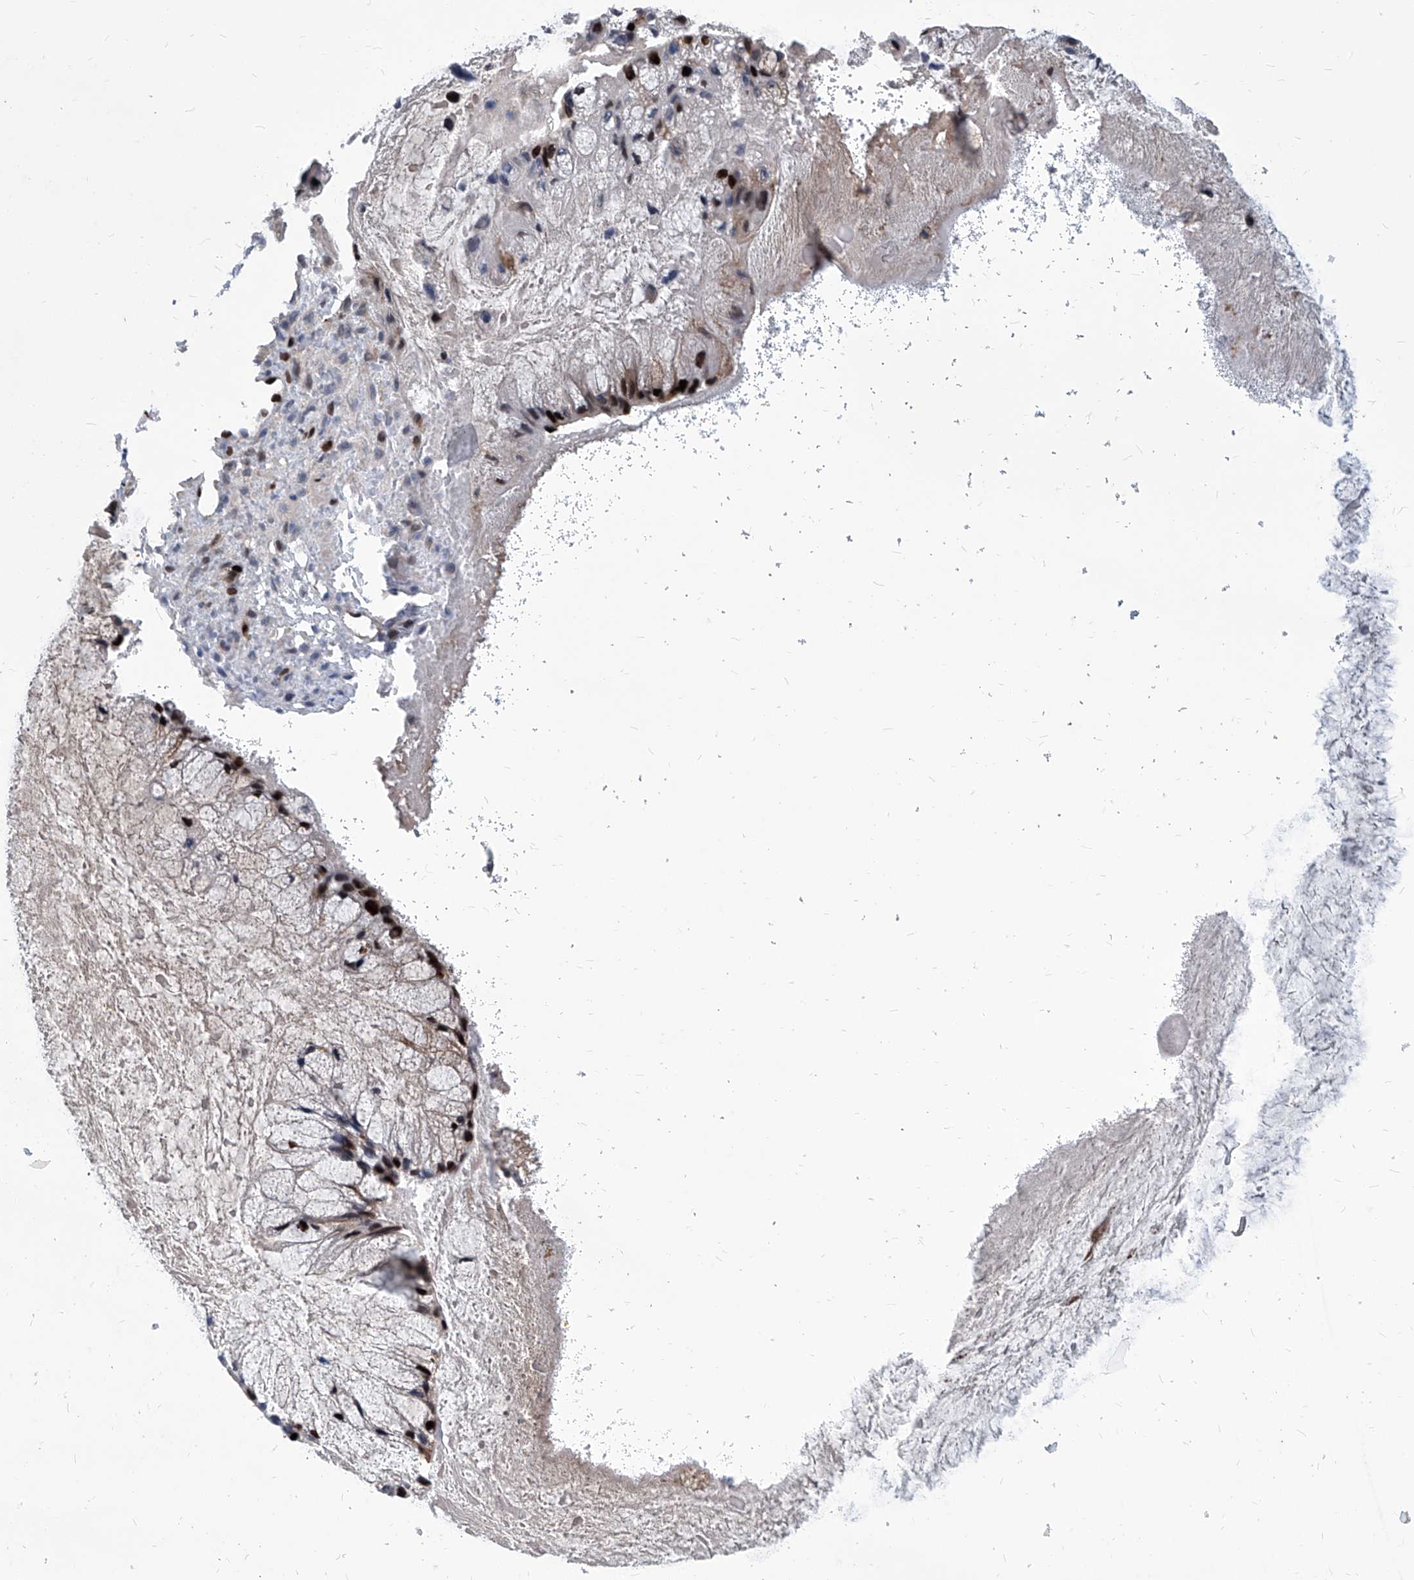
{"staining": {"intensity": "strong", "quantity": "<25%", "location": "nuclear"}, "tissue": "ovarian cancer", "cell_type": "Tumor cells", "image_type": "cancer", "snomed": [{"axis": "morphology", "description": "Cystadenocarcinoma, mucinous, NOS"}, {"axis": "topography", "description": "Ovary"}], "caption": "This is a micrograph of IHC staining of ovarian mucinous cystadenocarcinoma, which shows strong positivity in the nuclear of tumor cells.", "gene": "PCNA", "patient": {"sex": "female", "age": 37}}